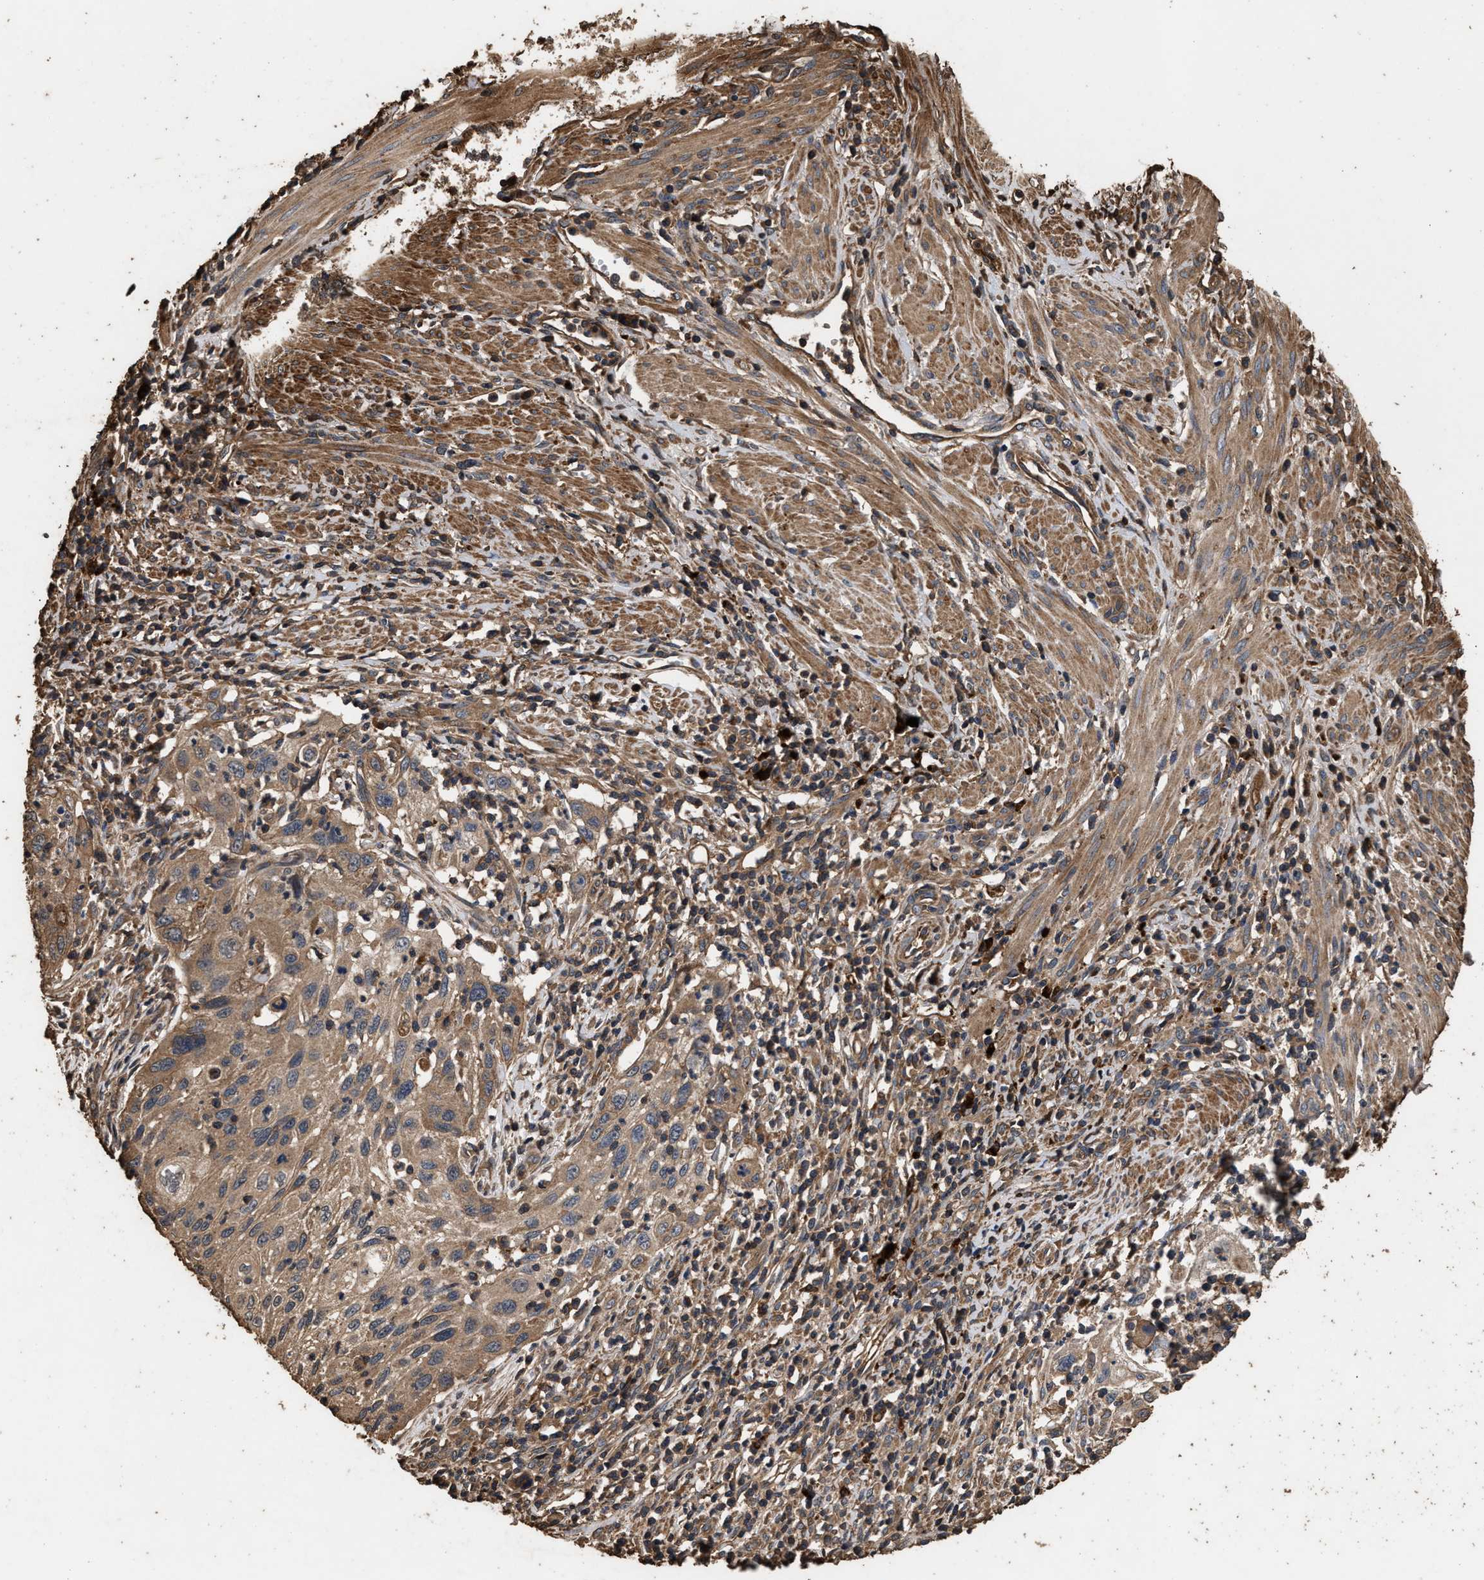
{"staining": {"intensity": "moderate", "quantity": ">75%", "location": "cytoplasmic/membranous"}, "tissue": "cervical cancer", "cell_type": "Tumor cells", "image_type": "cancer", "snomed": [{"axis": "morphology", "description": "Squamous cell carcinoma, NOS"}, {"axis": "topography", "description": "Cervix"}], "caption": "About >75% of tumor cells in squamous cell carcinoma (cervical) demonstrate moderate cytoplasmic/membranous protein expression as visualized by brown immunohistochemical staining.", "gene": "KYAT1", "patient": {"sex": "female", "age": 70}}